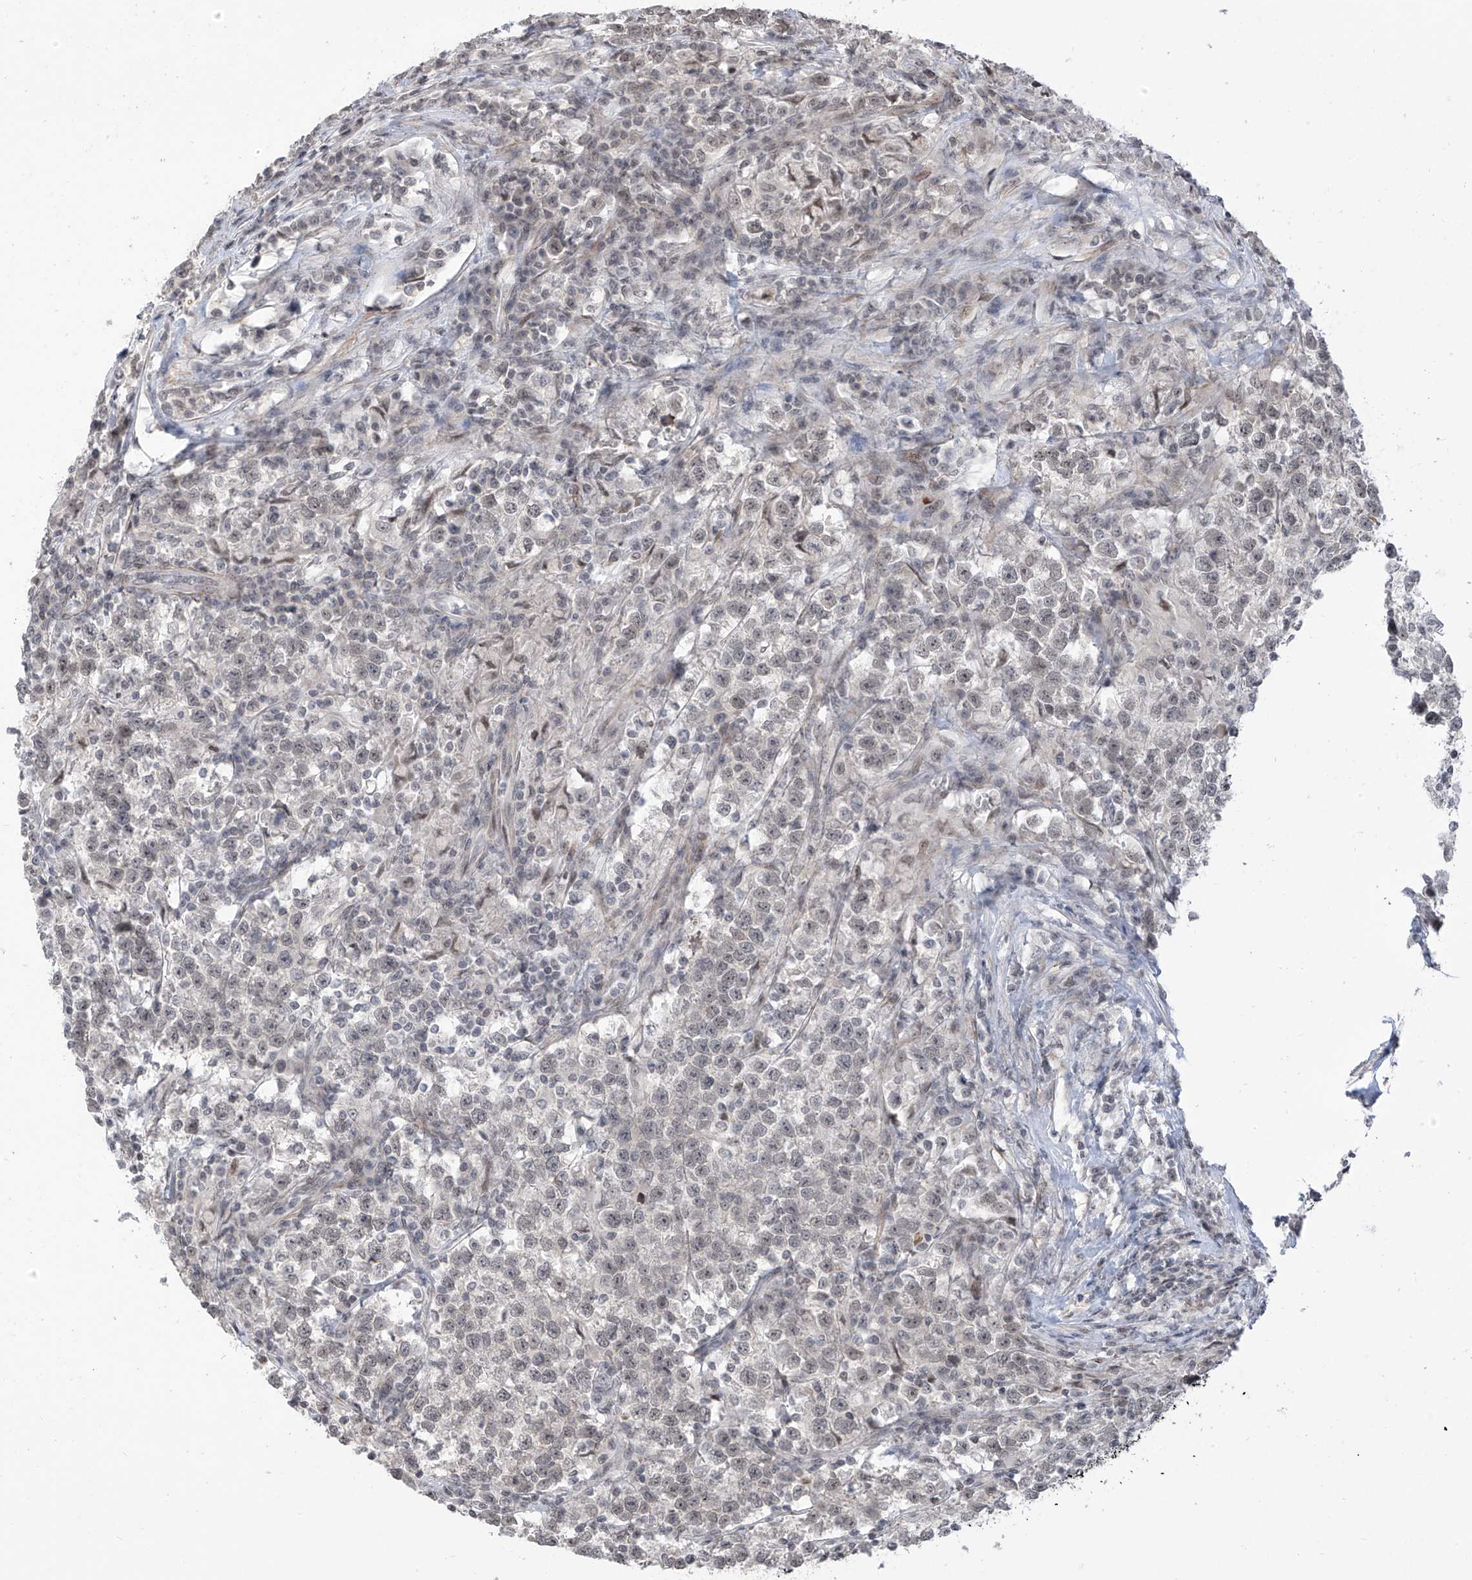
{"staining": {"intensity": "negative", "quantity": "none", "location": "none"}, "tissue": "testis cancer", "cell_type": "Tumor cells", "image_type": "cancer", "snomed": [{"axis": "morphology", "description": "Normal tissue, NOS"}, {"axis": "morphology", "description": "Seminoma, NOS"}, {"axis": "topography", "description": "Testis"}], "caption": "Immunohistochemistry image of neoplastic tissue: testis cancer stained with DAB (3,3'-diaminobenzidine) shows no significant protein positivity in tumor cells.", "gene": "METAP1D", "patient": {"sex": "male", "age": 43}}